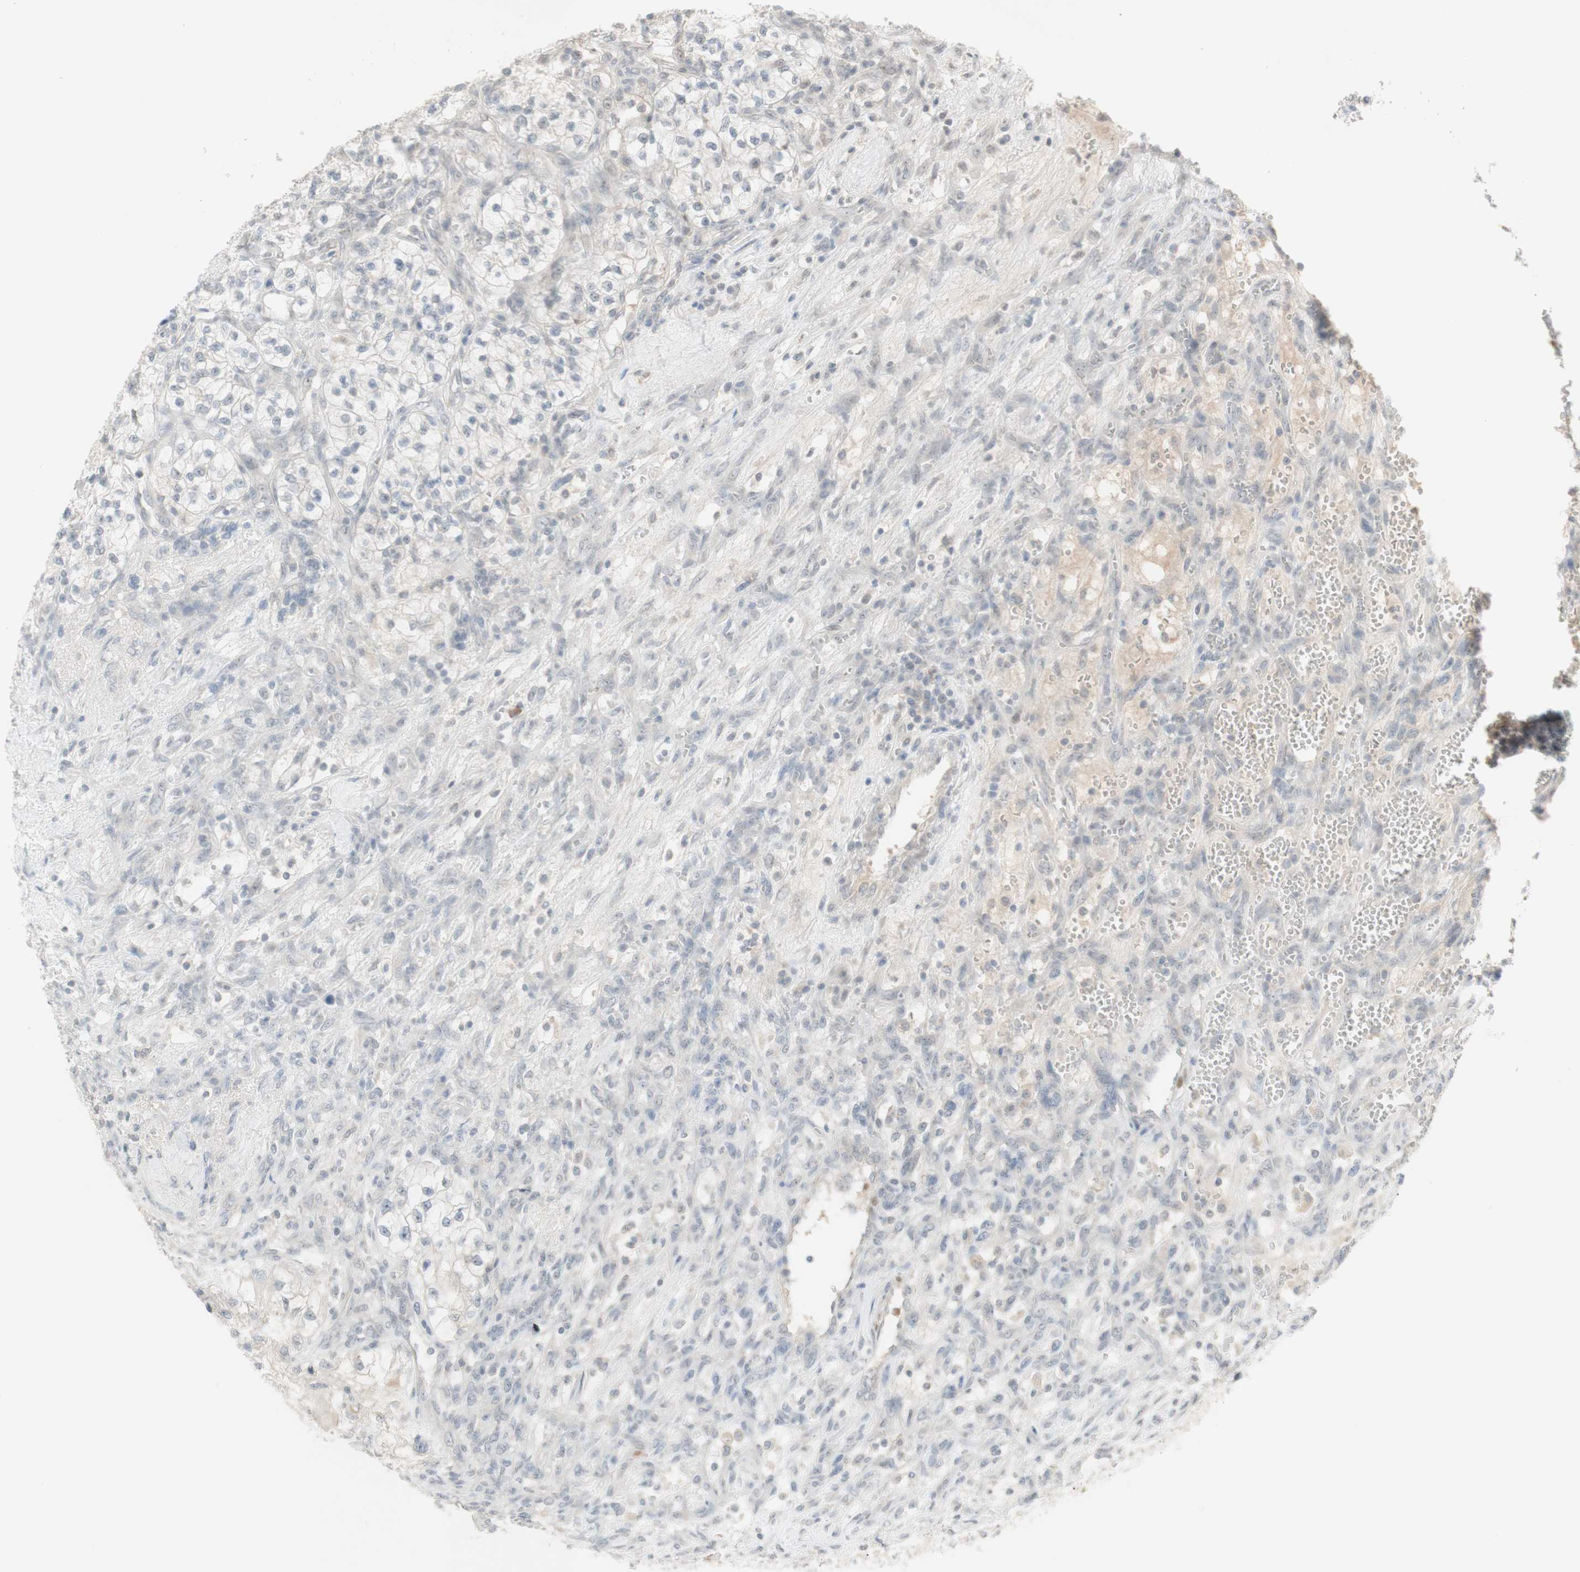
{"staining": {"intensity": "negative", "quantity": "none", "location": "none"}, "tissue": "renal cancer", "cell_type": "Tumor cells", "image_type": "cancer", "snomed": [{"axis": "morphology", "description": "Adenocarcinoma, NOS"}, {"axis": "topography", "description": "Kidney"}], "caption": "Immunohistochemical staining of human renal cancer reveals no significant staining in tumor cells.", "gene": "PLCD4", "patient": {"sex": "female", "age": 57}}